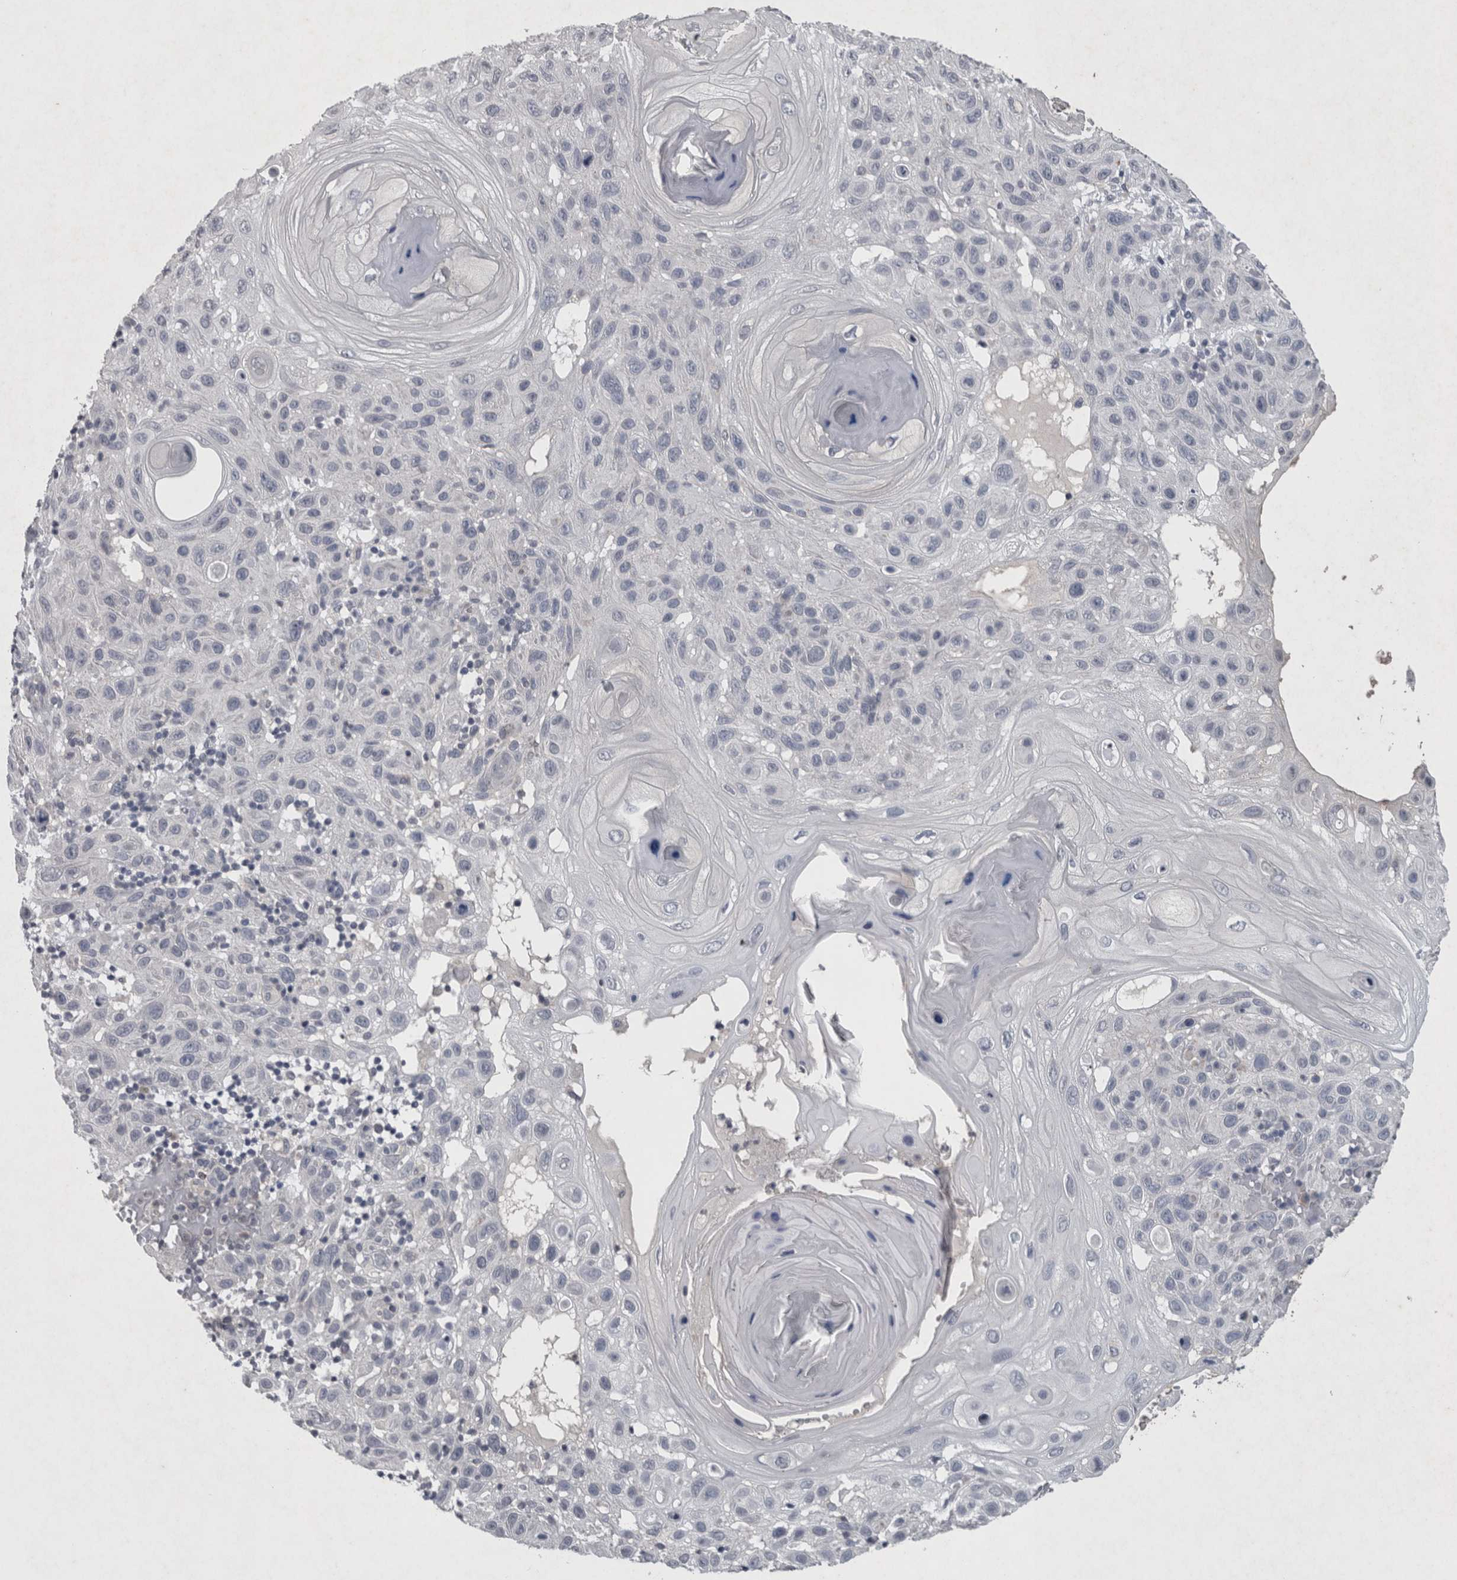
{"staining": {"intensity": "negative", "quantity": "none", "location": "none"}, "tissue": "skin cancer", "cell_type": "Tumor cells", "image_type": "cancer", "snomed": [{"axis": "morphology", "description": "Normal tissue, NOS"}, {"axis": "morphology", "description": "Squamous cell carcinoma, NOS"}, {"axis": "topography", "description": "Skin"}], "caption": "Protein analysis of skin squamous cell carcinoma reveals no significant positivity in tumor cells. The staining was performed using DAB (3,3'-diaminobenzidine) to visualize the protein expression in brown, while the nuclei were stained in blue with hematoxylin (Magnification: 20x).", "gene": "WNT7A", "patient": {"sex": "female", "age": 96}}